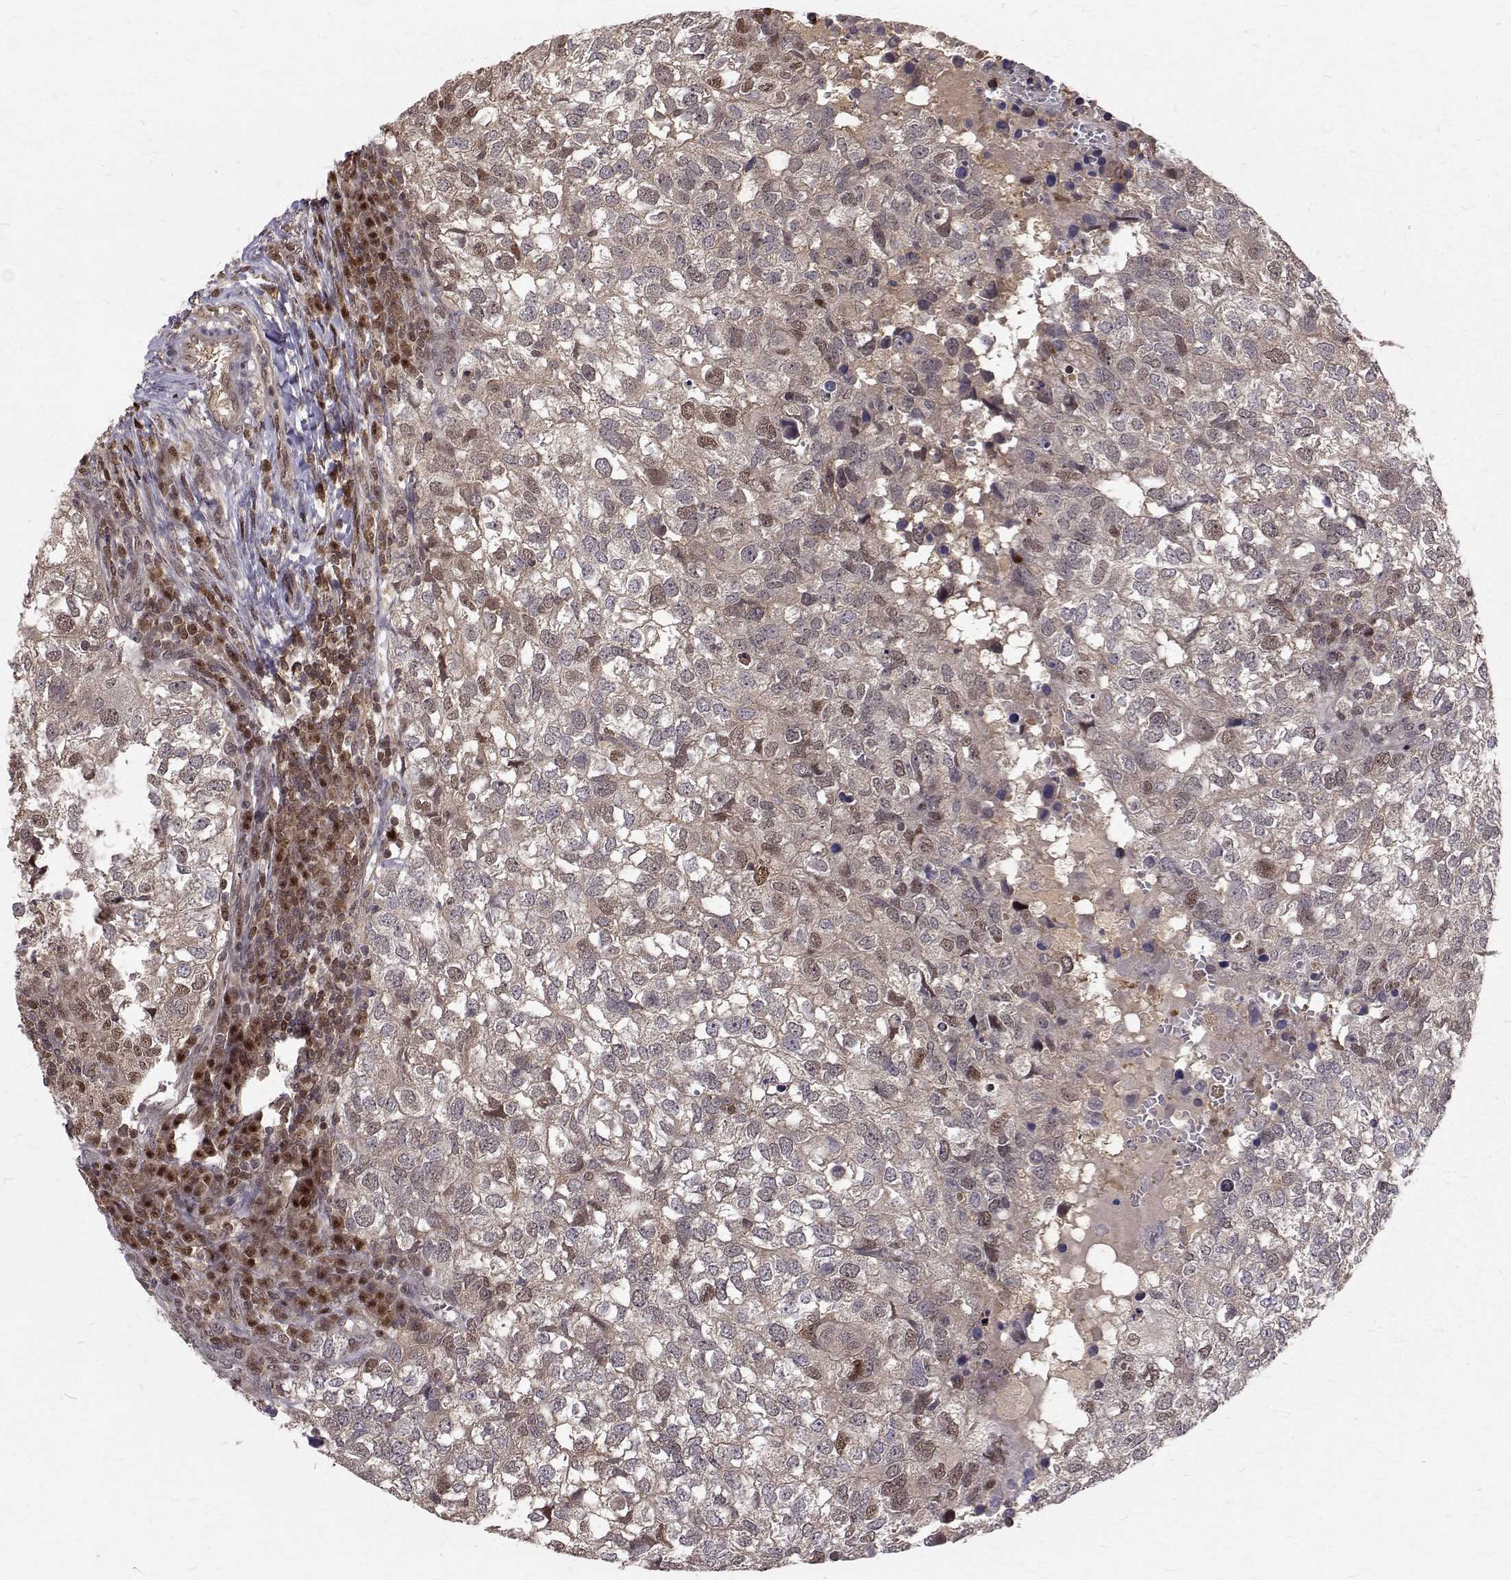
{"staining": {"intensity": "moderate", "quantity": "<25%", "location": "cytoplasmic/membranous,nuclear"}, "tissue": "breast cancer", "cell_type": "Tumor cells", "image_type": "cancer", "snomed": [{"axis": "morphology", "description": "Duct carcinoma"}, {"axis": "topography", "description": "Breast"}], "caption": "Protein positivity by immunohistochemistry (IHC) exhibits moderate cytoplasmic/membranous and nuclear expression in about <25% of tumor cells in breast cancer.", "gene": "NIF3L1", "patient": {"sex": "female", "age": 30}}